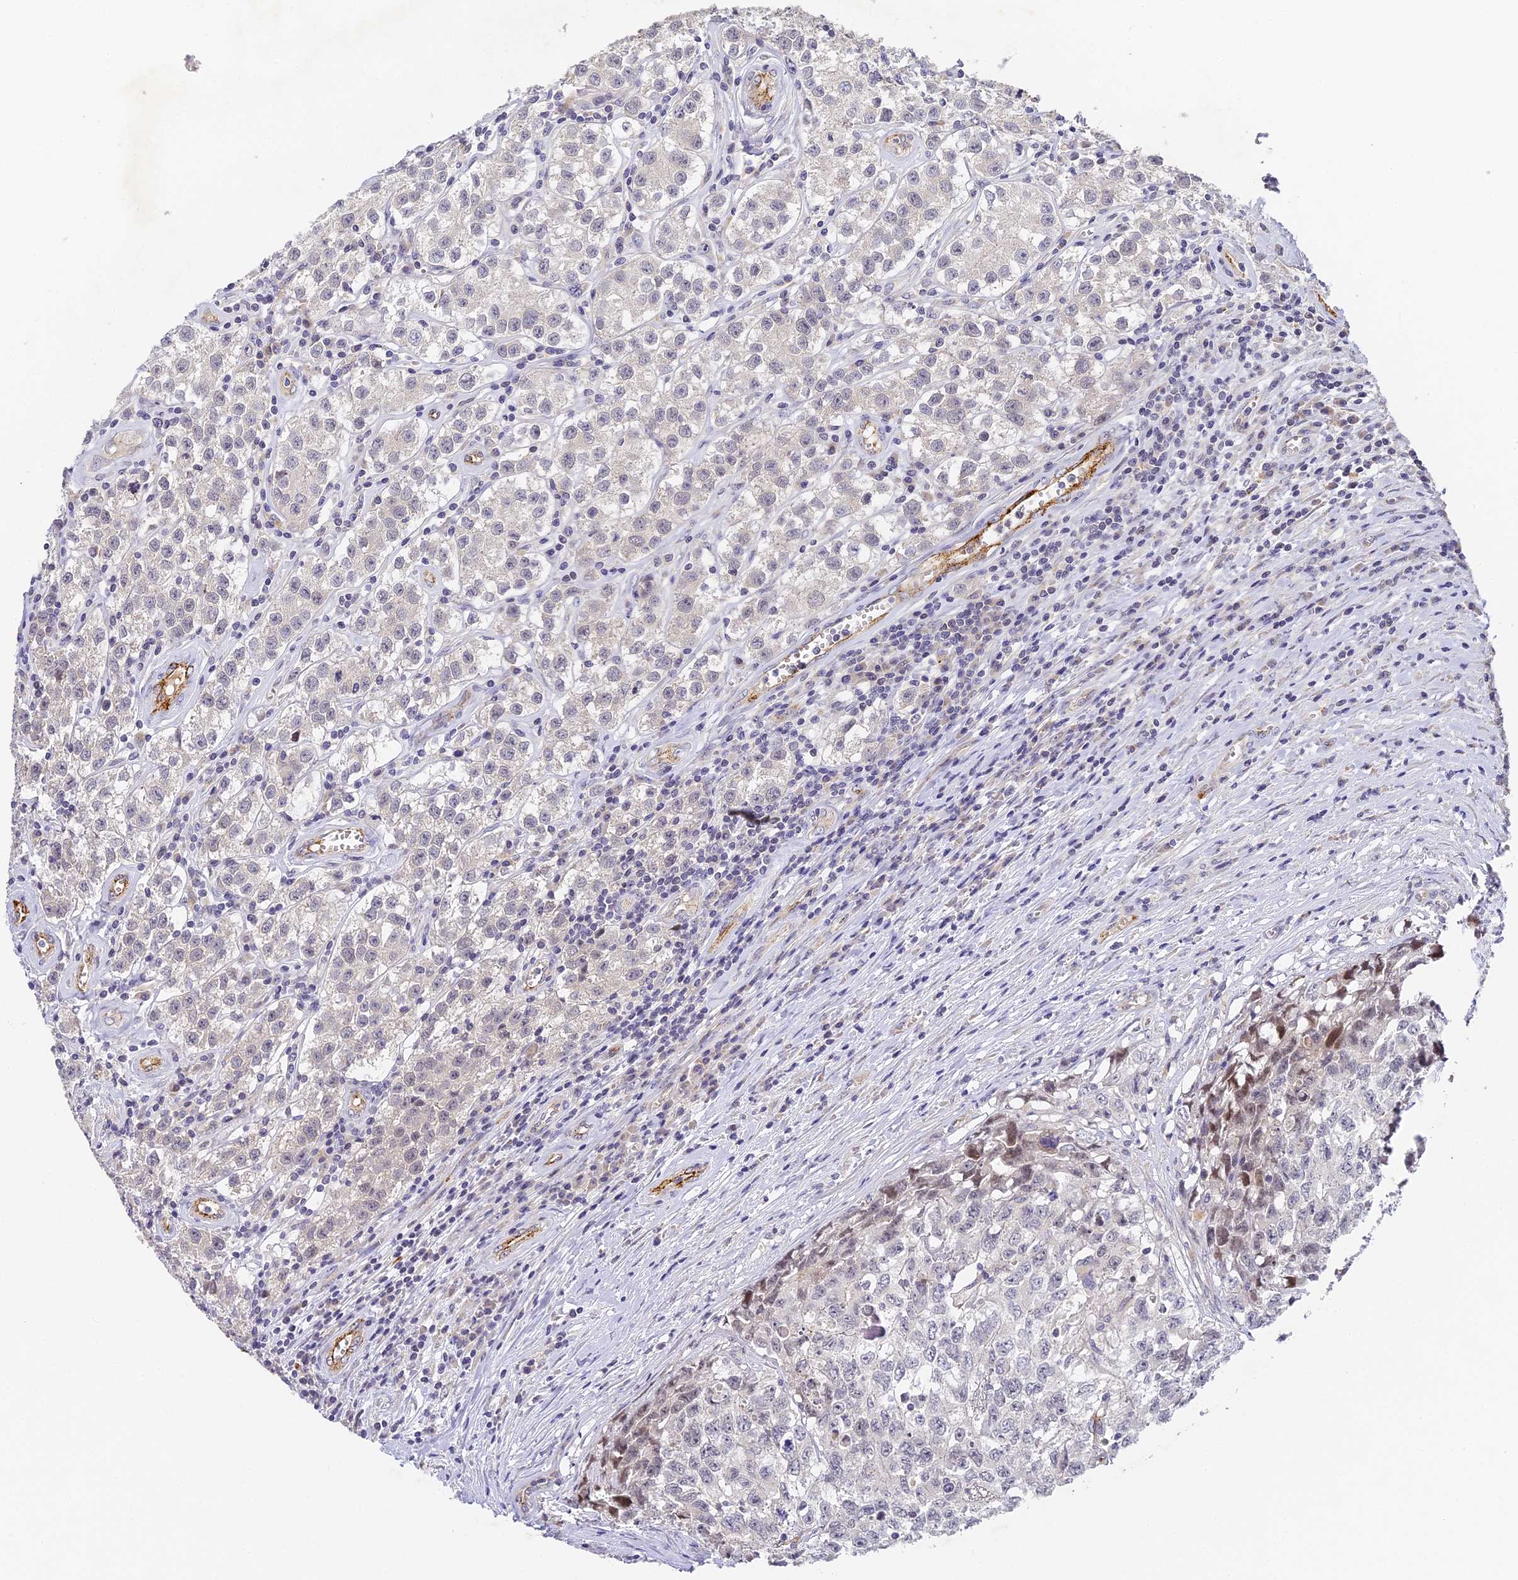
{"staining": {"intensity": "negative", "quantity": "none", "location": "none"}, "tissue": "testis cancer", "cell_type": "Tumor cells", "image_type": "cancer", "snomed": [{"axis": "morphology", "description": "Seminoma, NOS"}, {"axis": "morphology", "description": "Carcinoma, Embryonal, NOS"}, {"axis": "topography", "description": "Testis"}], "caption": "Immunohistochemistry (IHC) image of neoplastic tissue: human seminoma (testis) stained with DAB reveals no significant protein positivity in tumor cells.", "gene": "DNAAF10", "patient": {"sex": "male", "age": 43}}